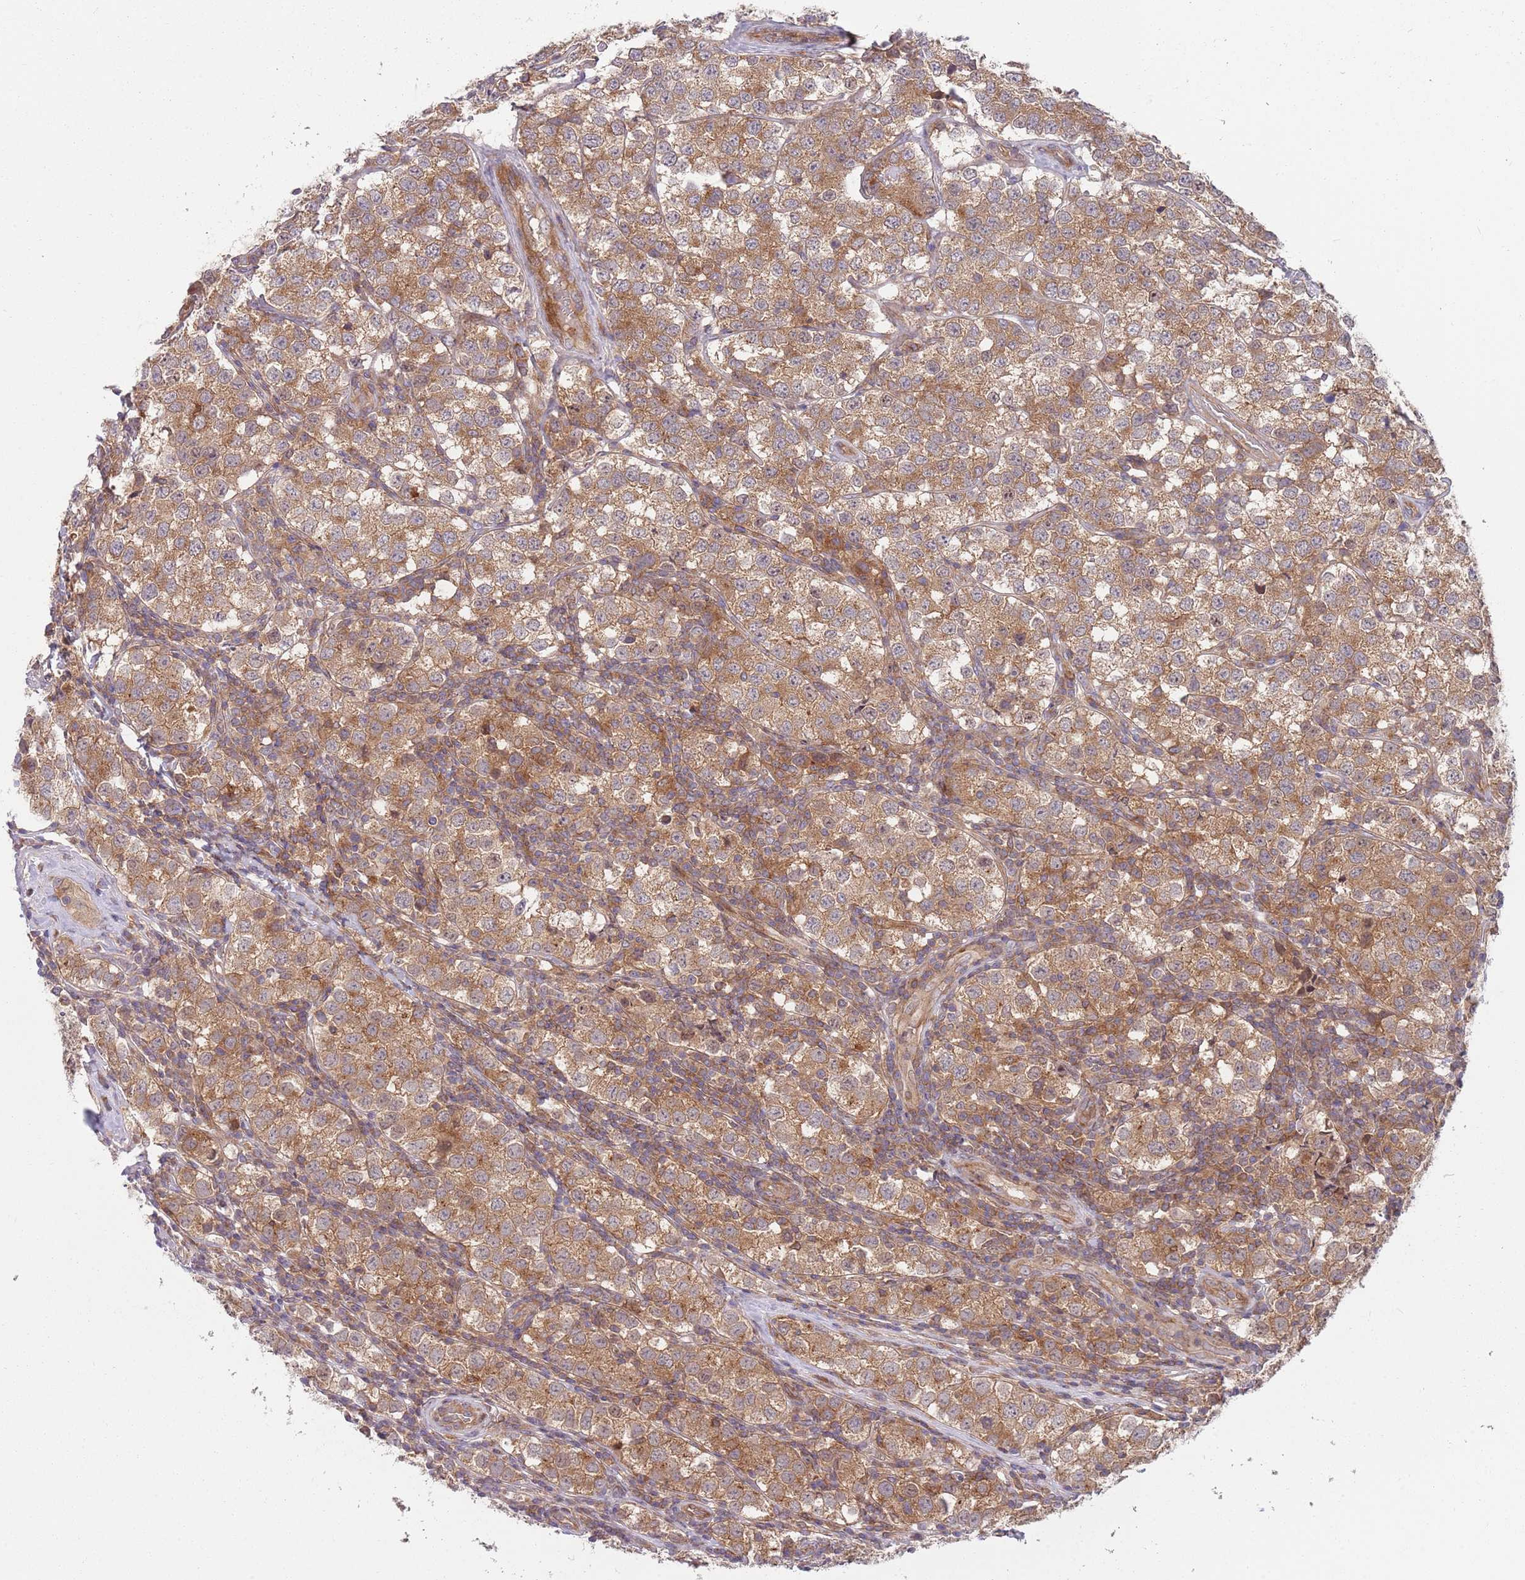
{"staining": {"intensity": "moderate", "quantity": ">75%", "location": "cytoplasmic/membranous"}, "tissue": "testis cancer", "cell_type": "Tumor cells", "image_type": "cancer", "snomed": [{"axis": "morphology", "description": "Seminoma, NOS"}, {"axis": "topography", "description": "Testis"}], "caption": "This is an image of immunohistochemistry staining of seminoma (testis), which shows moderate staining in the cytoplasmic/membranous of tumor cells.", "gene": "GGA1", "patient": {"sex": "male", "age": 34}}